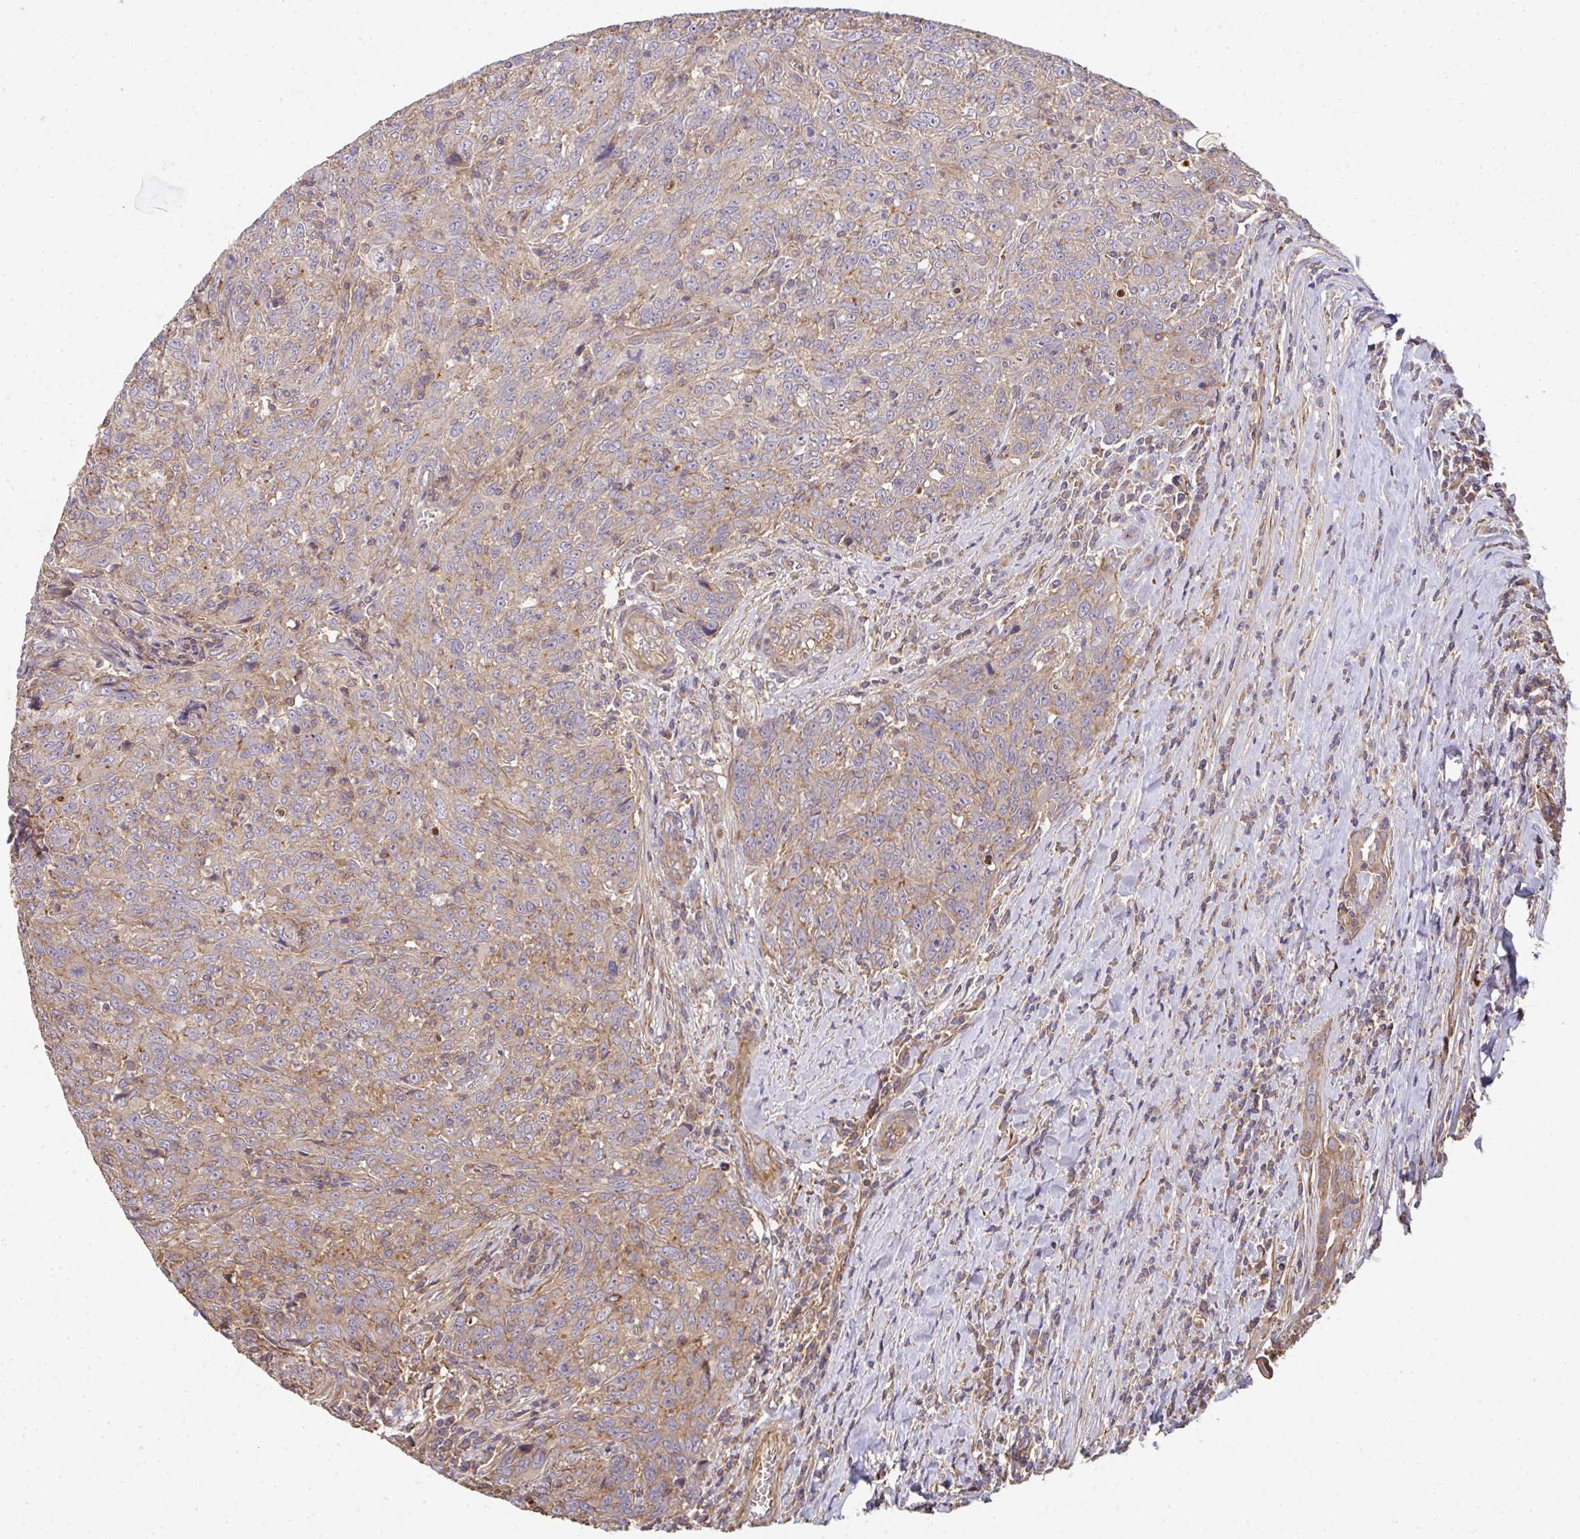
{"staining": {"intensity": "weak", "quantity": ">75%", "location": "cytoplasmic/membranous"}, "tissue": "breast cancer", "cell_type": "Tumor cells", "image_type": "cancer", "snomed": [{"axis": "morphology", "description": "Duct carcinoma"}, {"axis": "topography", "description": "Breast"}], "caption": "A histopathology image of human breast invasive ductal carcinoma stained for a protein demonstrates weak cytoplasmic/membranous brown staining in tumor cells. The staining was performed using DAB (3,3'-diaminobenzidine), with brown indicating positive protein expression. Nuclei are stained blue with hematoxylin.", "gene": "TNMD", "patient": {"sex": "female", "age": 50}}